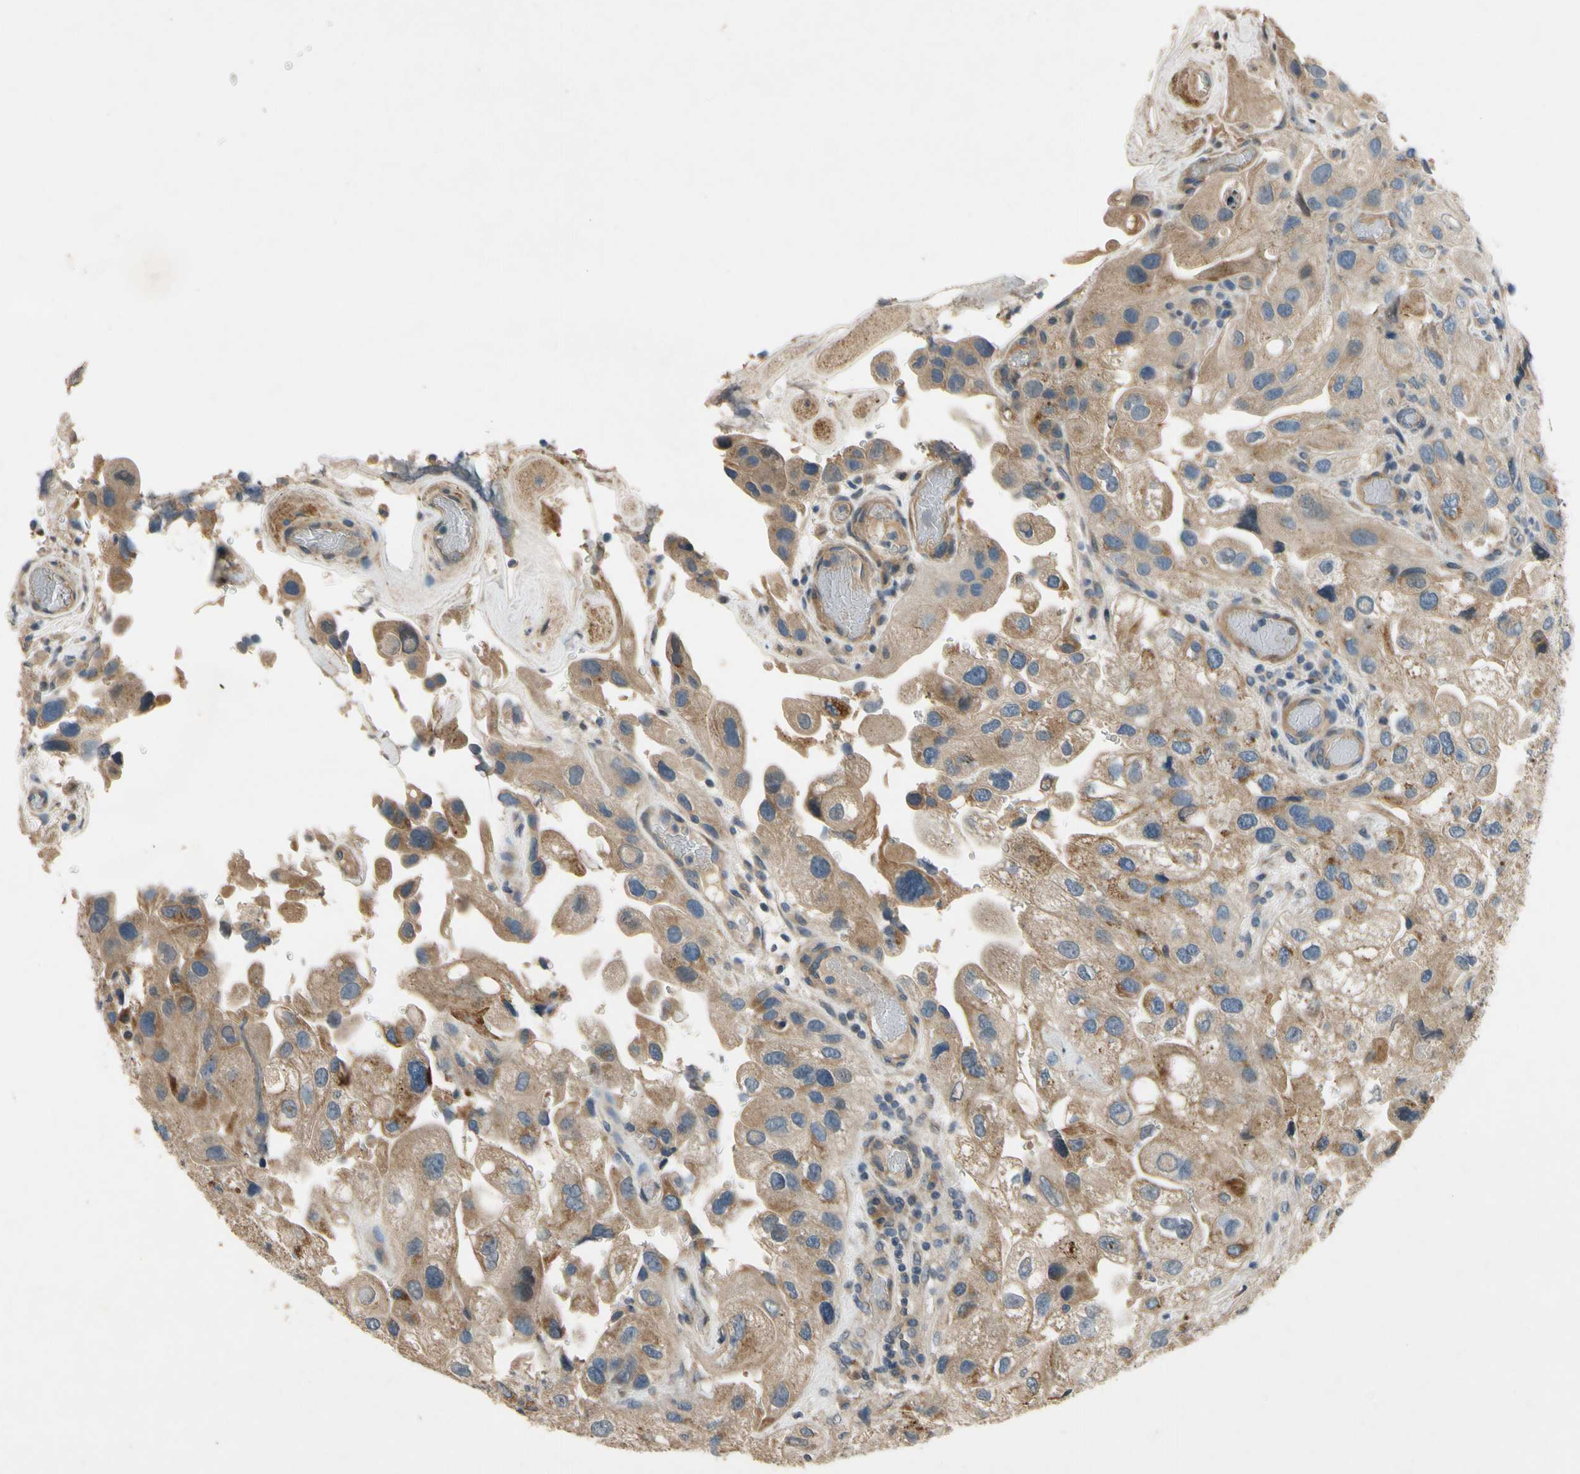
{"staining": {"intensity": "moderate", "quantity": "25%-75%", "location": "cytoplasmic/membranous"}, "tissue": "urothelial cancer", "cell_type": "Tumor cells", "image_type": "cancer", "snomed": [{"axis": "morphology", "description": "Urothelial carcinoma, High grade"}, {"axis": "topography", "description": "Urinary bladder"}], "caption": "Immunohistochemistry of human urothelial carcinoma (high-grade) demonstrates medium levels of moderate cytoplasmic/membranous expression in about 25%-75% of tumor cells. Nuclei are stained in blue.", "gene": "ALKBH3", "patient": {"sex": "female", "age": 64}}